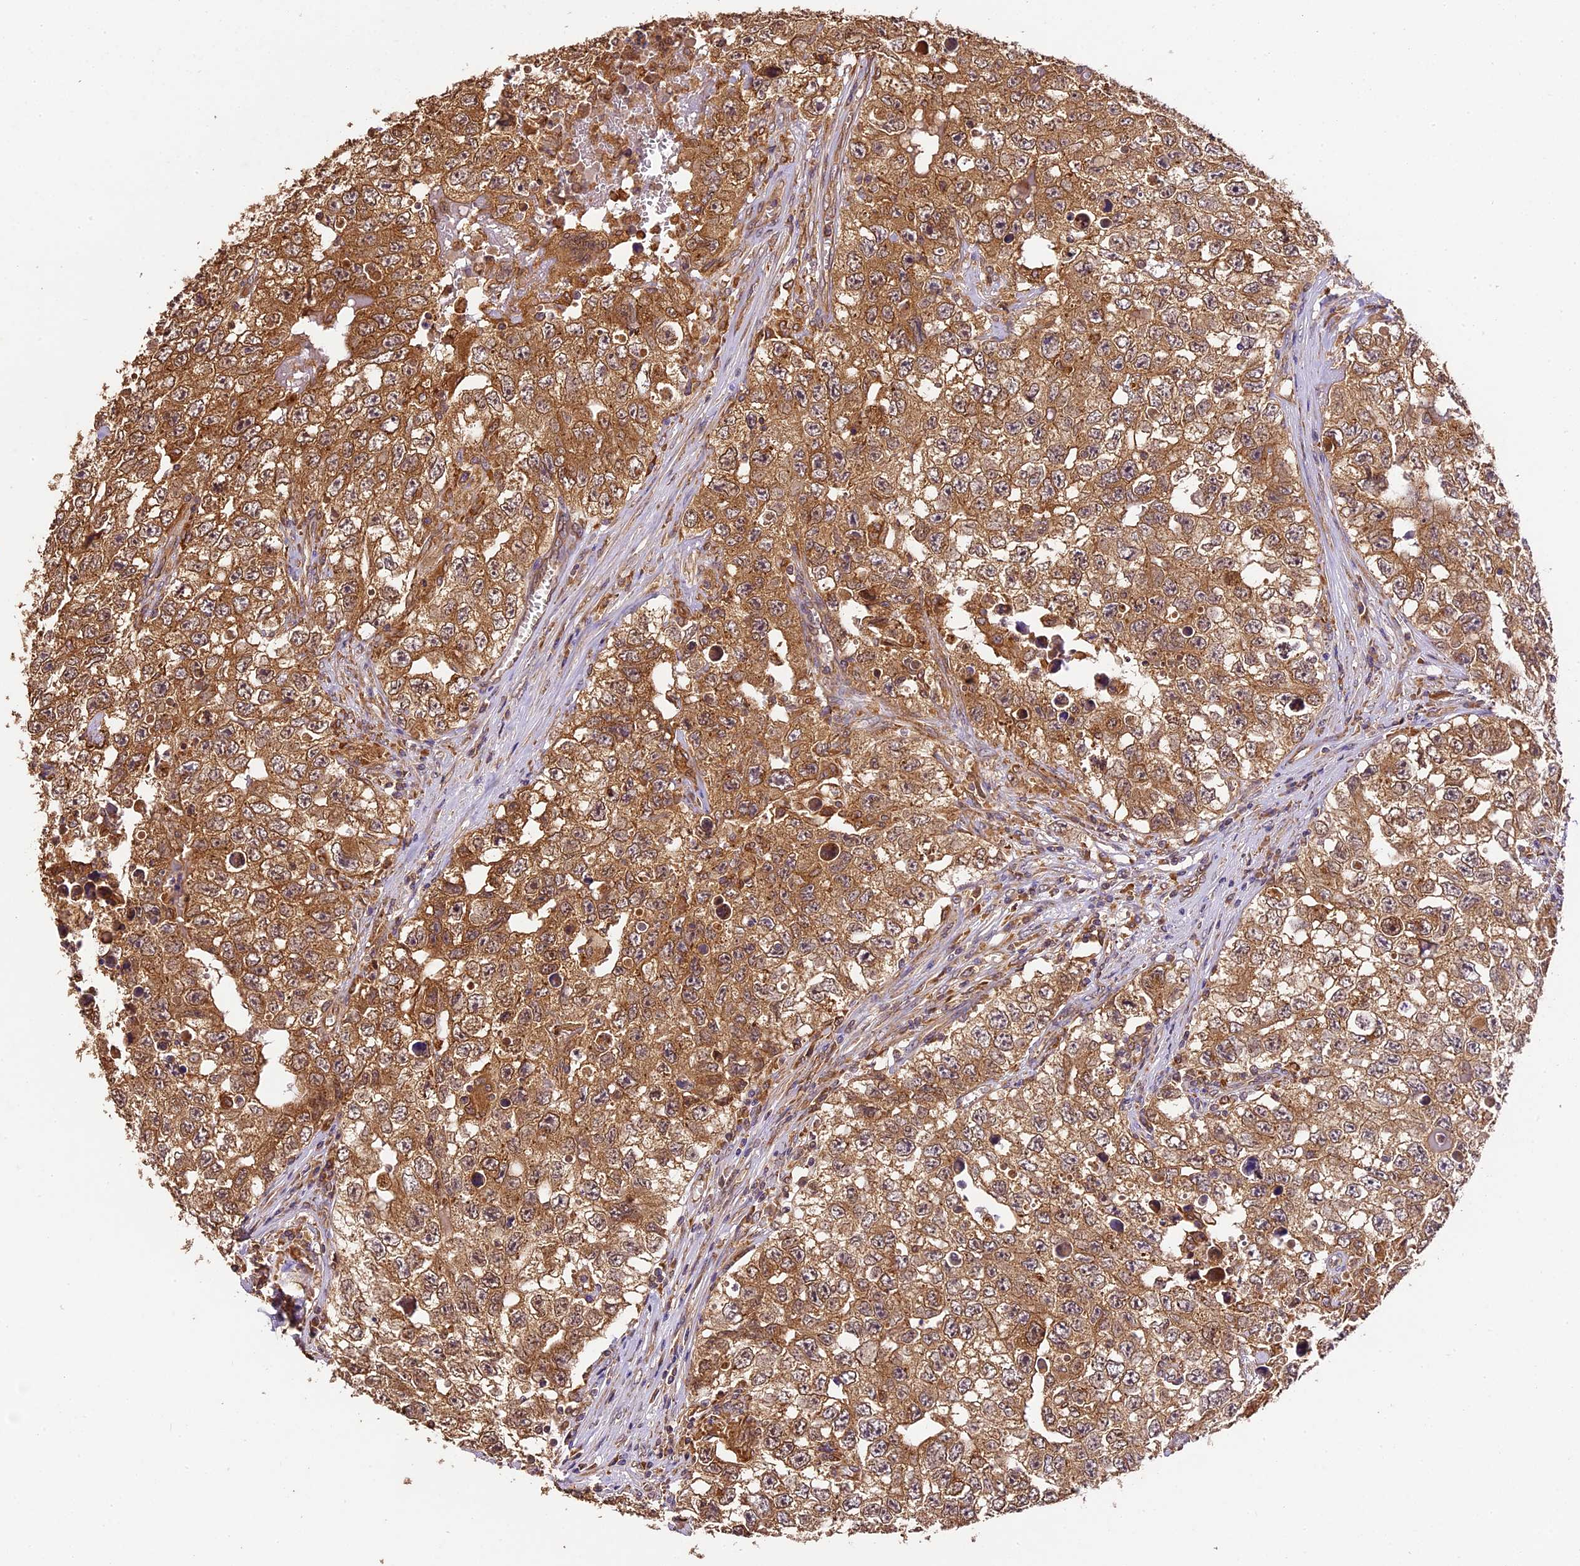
{"staining": {"intensity": "moderate", "quantity": ">75%", "location": "cytoplasmic/membranous"}, "tissue": "testis cancer", "cell_type": "Tumor cells", "image_type": "cancer", "snomed": [{"axis": "morphology", "description": "Seminoma, NOS"}, {"axis": "morphology", "description": "Carcinoma, Embryonal, NOS"}, {"axis": "topography", "description": "Testis"}], "caption": "Embryonal carcinoma (testis) stained with DAB (3,3'-diaminobenzidine) IHC exhibits medium levels of moderate cytoplasmic/membranous positivity in about >75% of tumor cells. Nuclei are stained in blue.", "gene": "BRAP", "patient": {"sex": "male", "age": 43}}